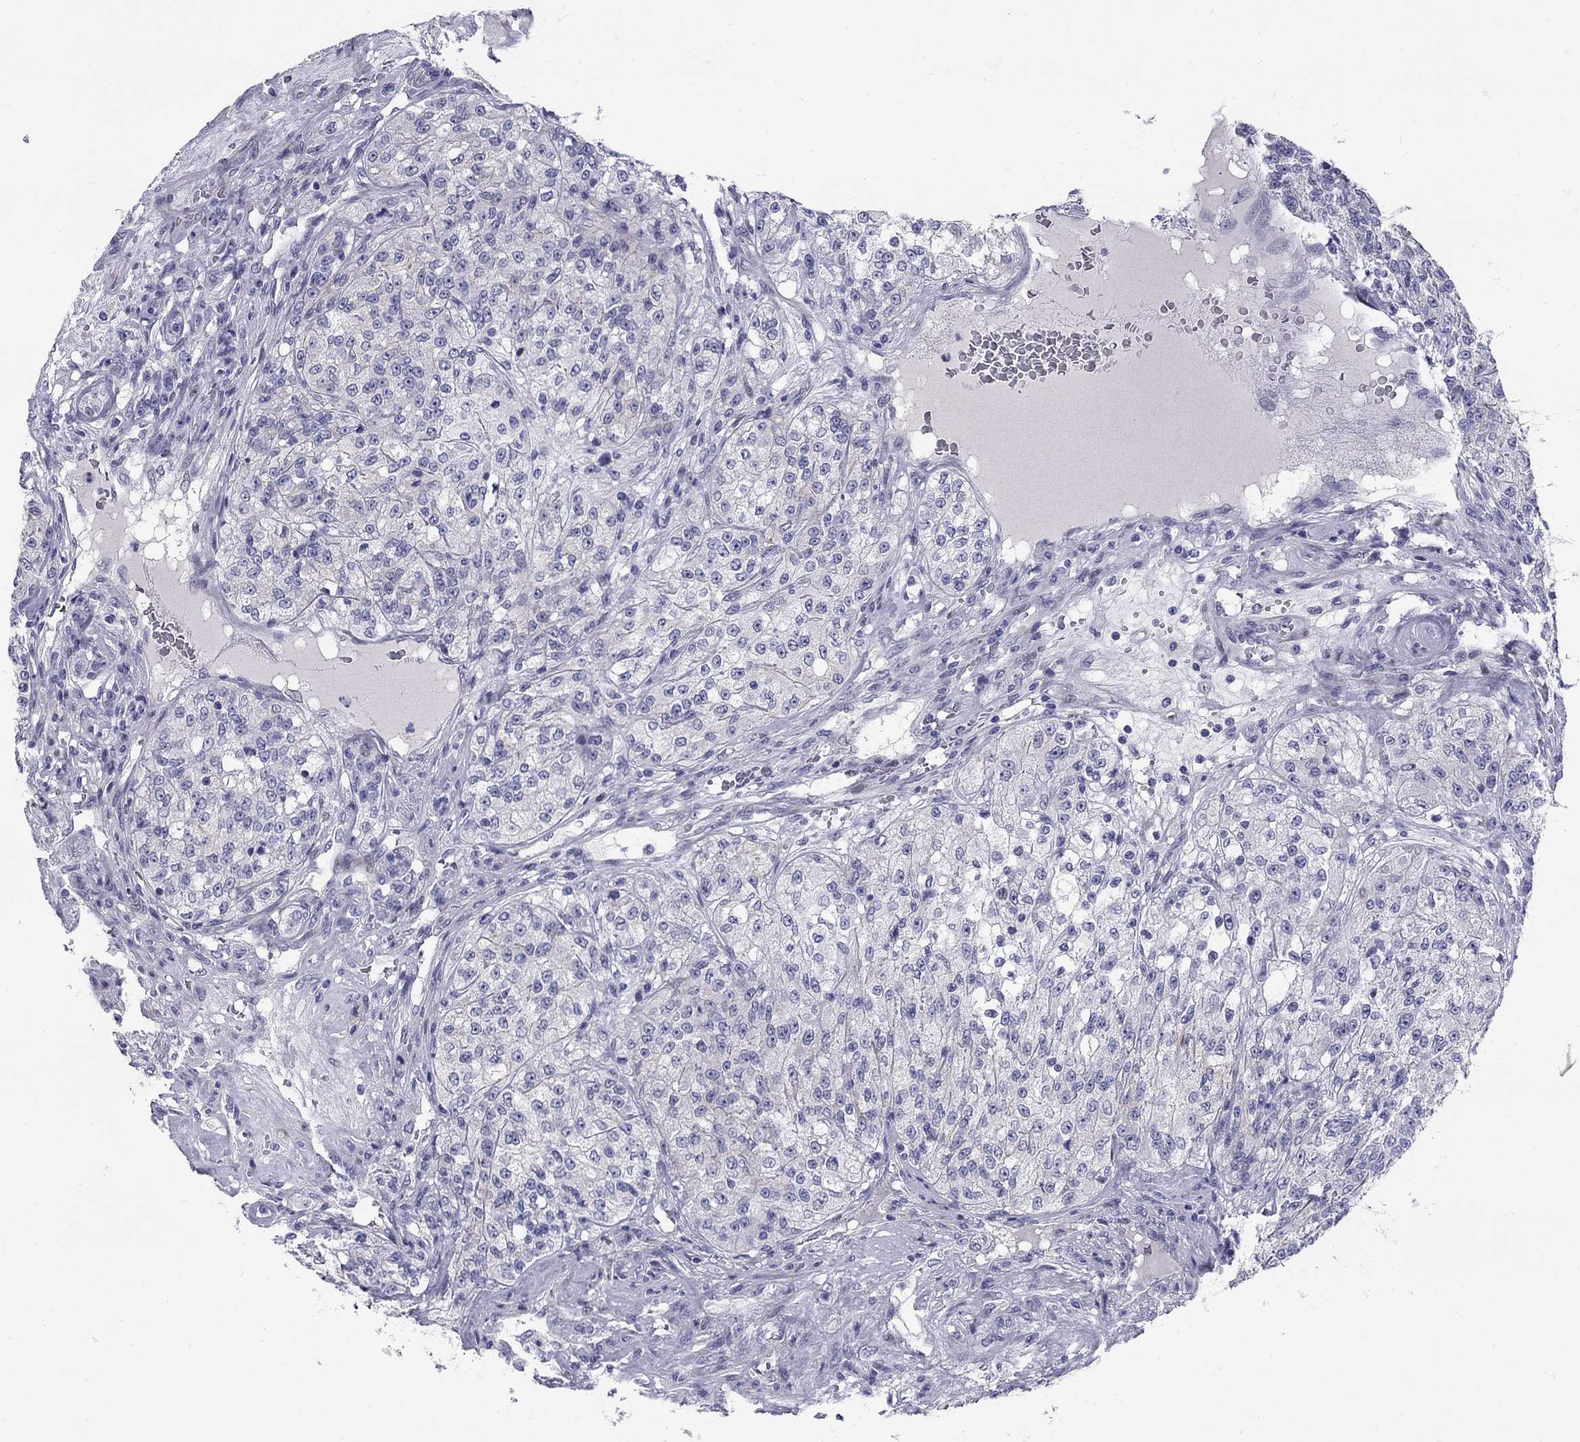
{"staining": {"intensity": "negative", "quantity": "none", "location": "none"}, "tissue": "renal cancer", "cell_type": "Tumor cells", "image_type": "cancer", "snomed": [{"axis": "morphology", "description": "Adenocarcinoma, NOS"}, {"axis": "topography", "description": "Kidney"}], "caption": "The immunohistochemistry (IHC) histopathology image has no significant staining in tumor cells of adenocarcinoma (renal) tissue.", "gene": "C8orf88", "patient": {"sex": "female", "age": 63}}